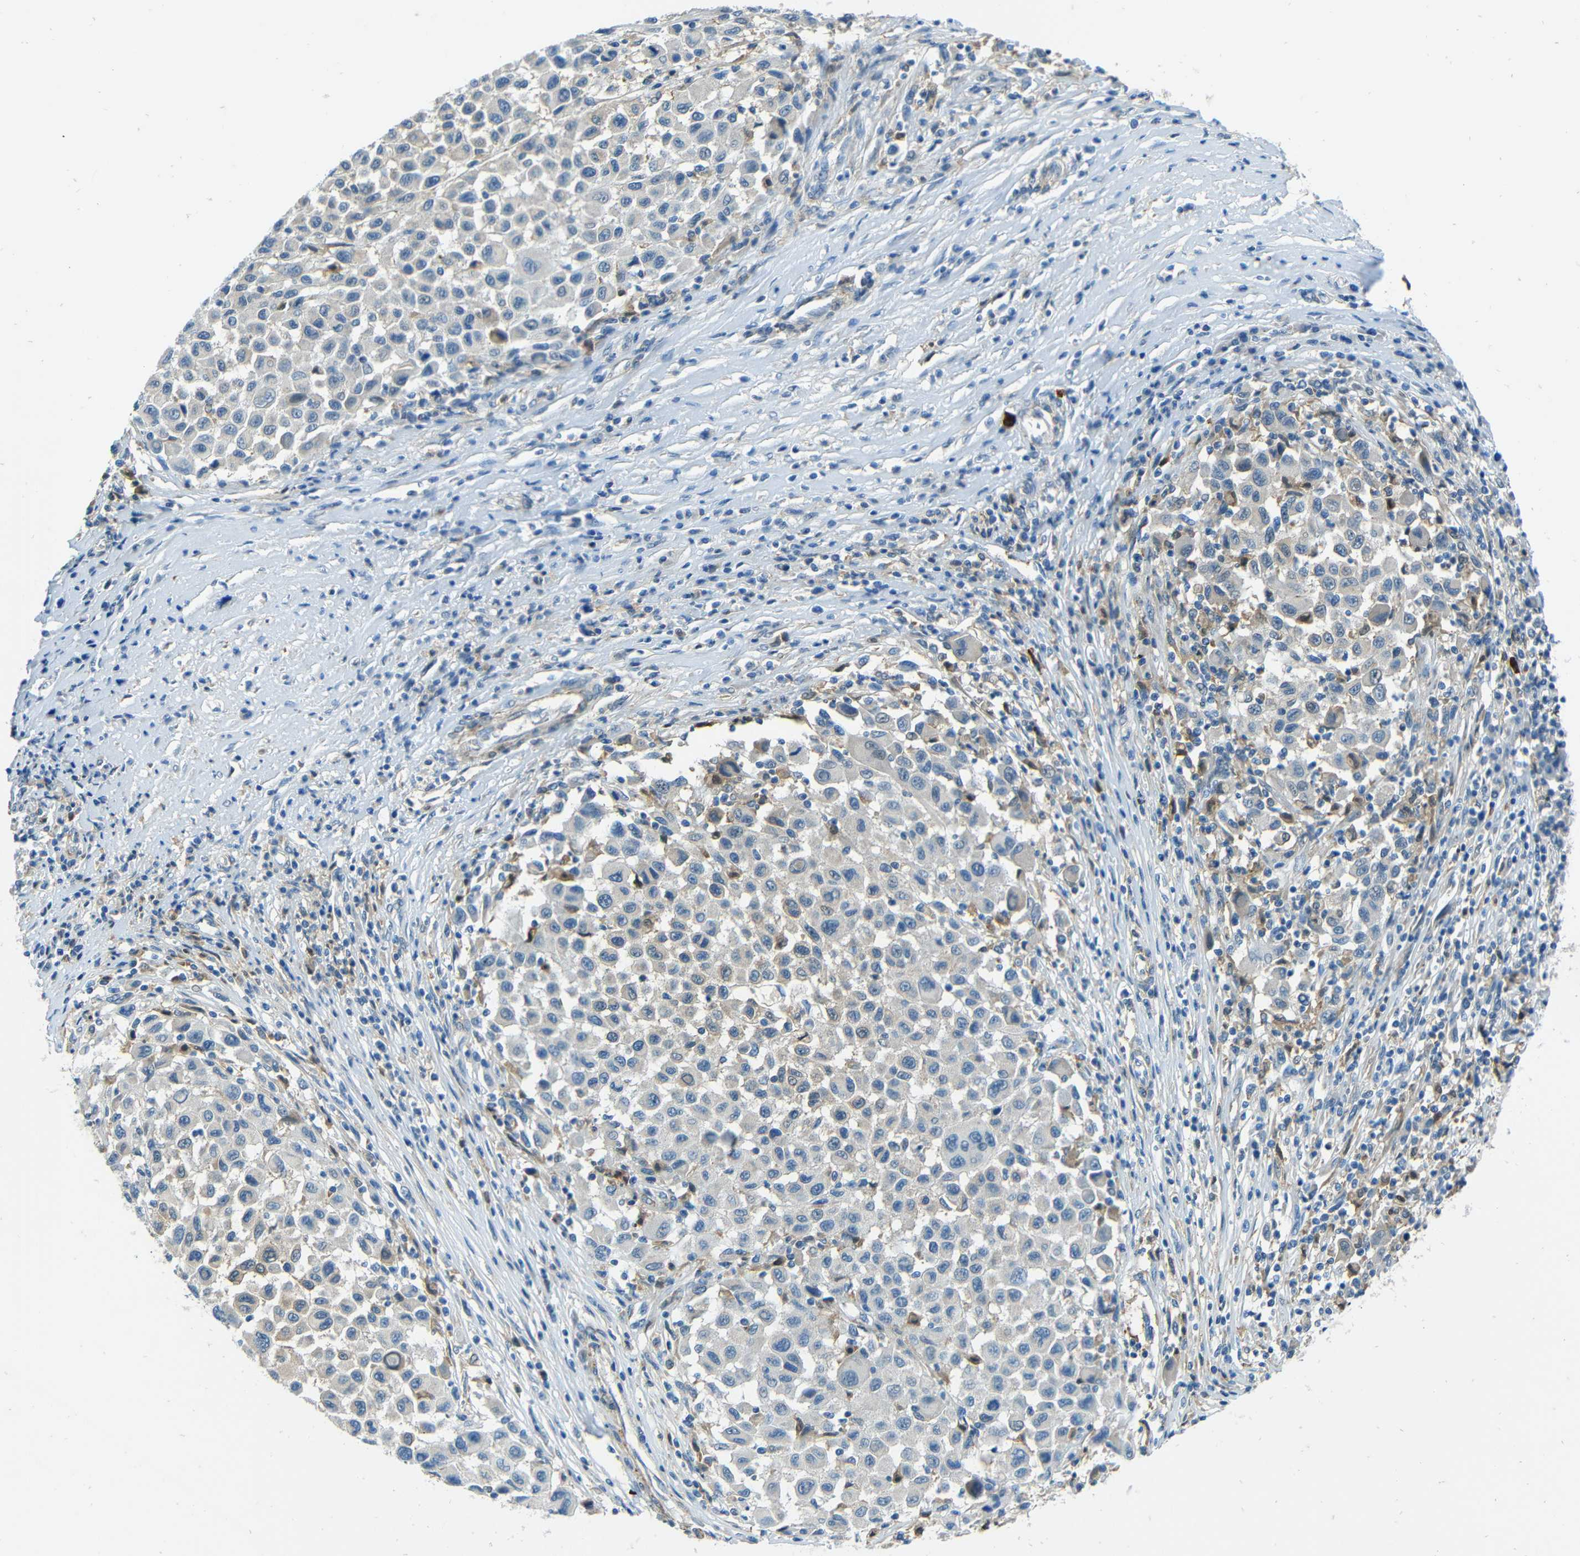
{"staining": {"intensity": "negative", "quantity": "none", "location": "none"}, "tissue": "melanoma", "cell_type": "Tumor cells", "image_type": "cancer", "snomed": [{"axis": "morphology", "description": "Malignant melanoma, Metastatic site"}, {"axis": "topography", "description": "Lymph node"}], "caption": "A histopathology image of human melanoma is negative for staining in tumor cells. (DAB (3,3'-diaminobenzidine) immunohistochemistry, high magnification).", "gene": "CYP26B1", "patient": {"sex": "male", "age": 61}}